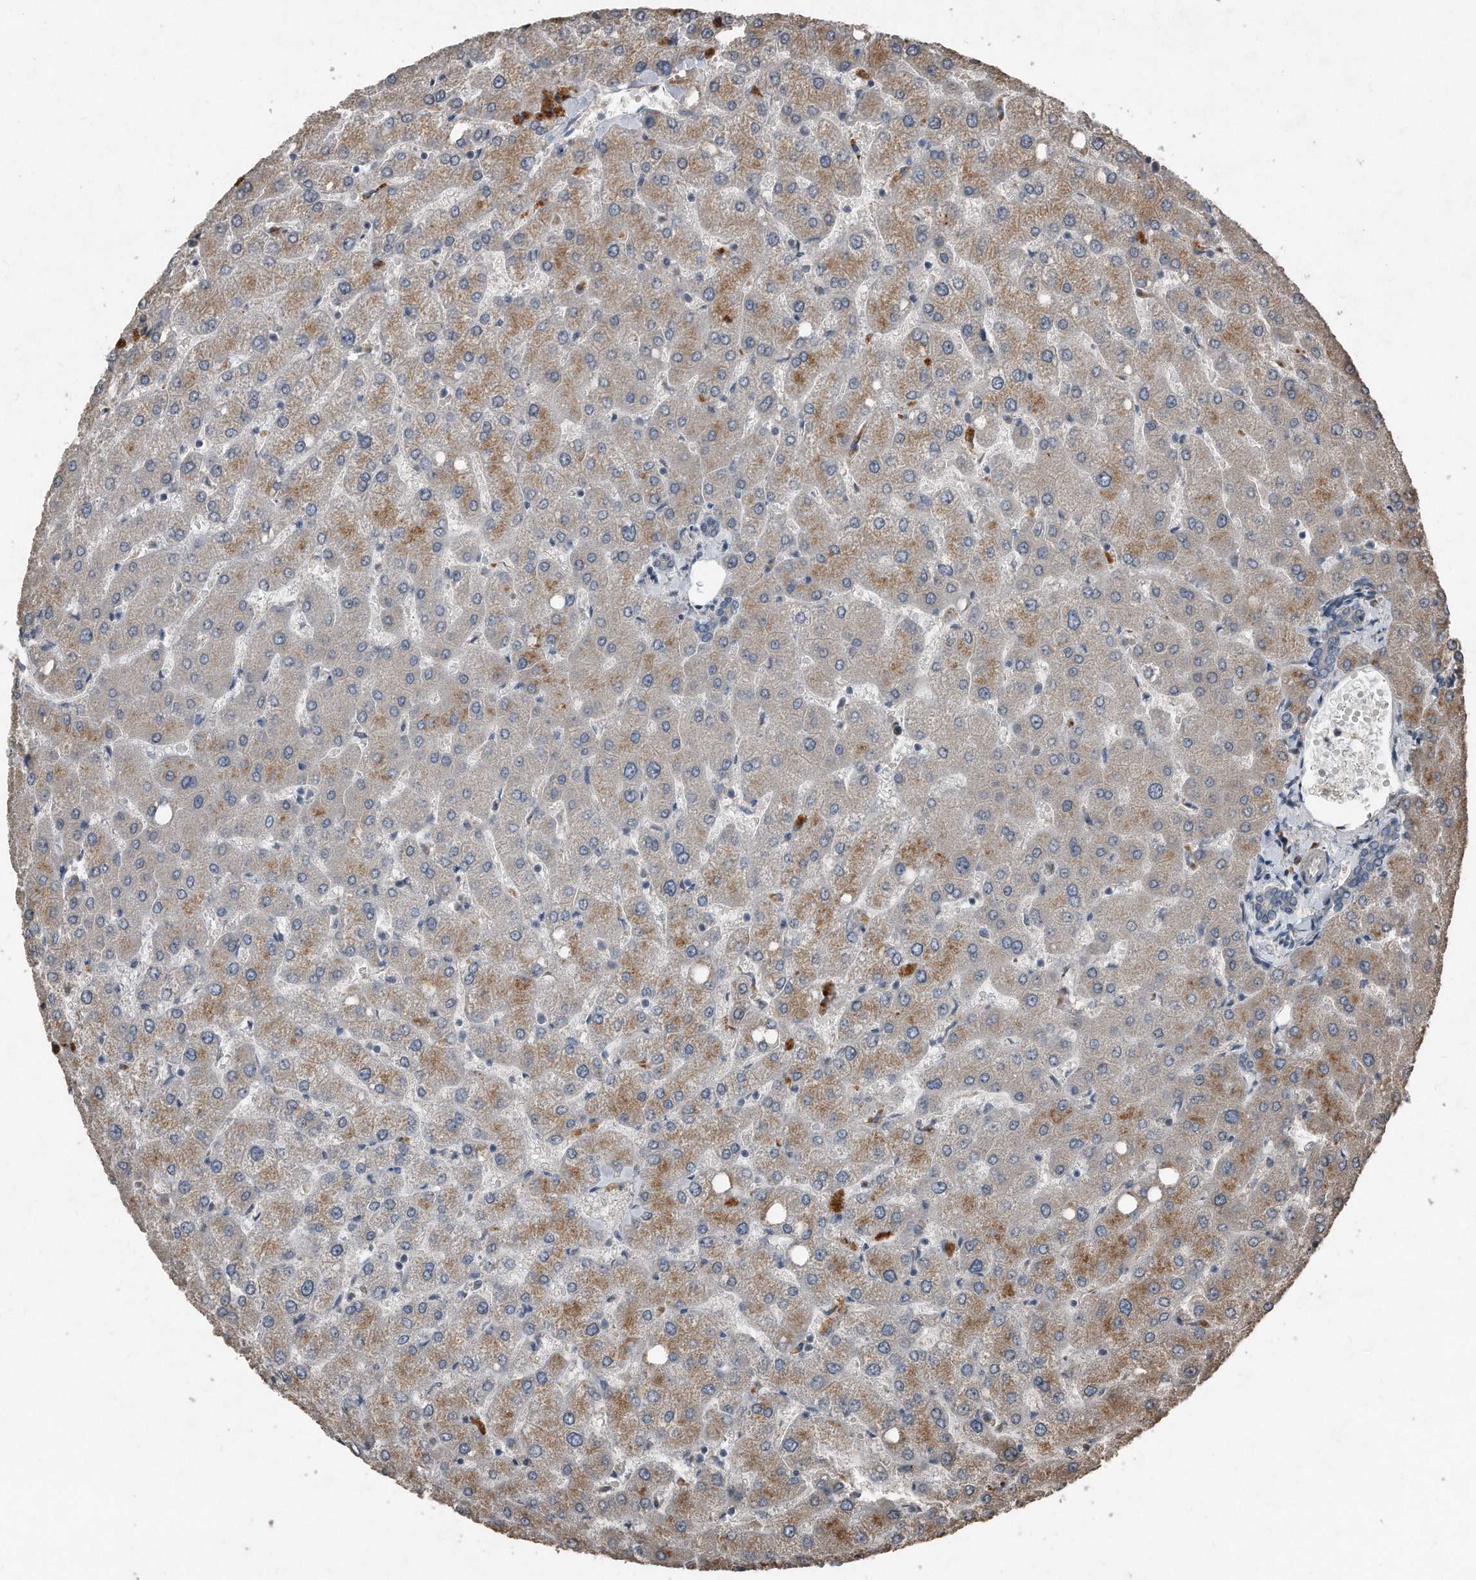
{"staining": {"intensity": "negative", "quantity": "none", "location": "none"}, "tissue": "liver", "cell_type": "Cholangiocytes", "image_type": "normal", "snomed": [{"axis": "morphology", "description": "Normal tissue, NOS"}, {"axis": "topography", "description": "Liver"}], "caption": "This is an immunohistochemistry micrograph of unremarkable human liver. There is no positivity in cholangiocytes.", "gene": "ANKRD10", "patient": {"sex": "female", "age": 54}}